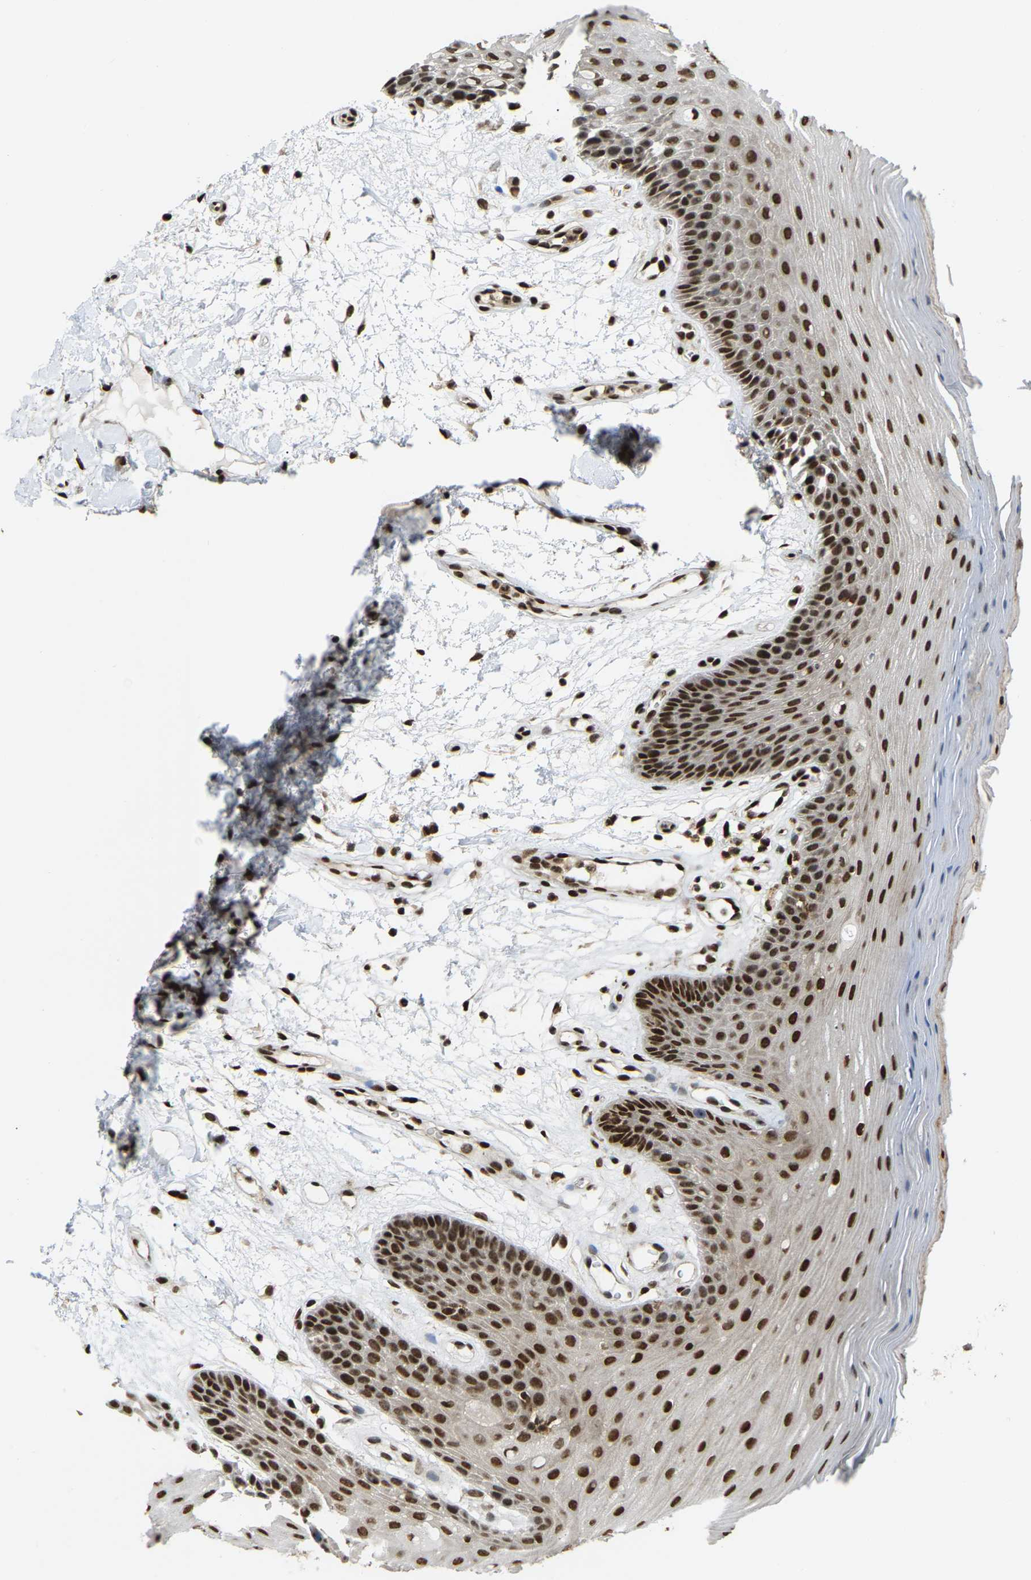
{"staining": {"intensity": "strong", "quantity": ">75%", "location": "nuclear"}, "tissue": "oral mucosa", "cell_type": "Squamous epithelial cells", "image_type": "normal", "snomed": [{"axis": "morphology", "description": "Normal tissue, NOS"}, {"axis": "morphology", "description": "Squamous cell carcinoma, NOS"}, {"axis": "topography", "description": "Oral tissue"}, {"axis": "topography", "description": "Head-Neck"}], "caption": "Squamous epithelial cells demonstrate high levels of strong nuclear staining in about >75% of cells in unremarkable human oral mucosa. (brown staining indicates protein expression, while blue staining denotes nuclei).", "gene": "NUMA1", "patient": {"sex": "male", "age": 71}}